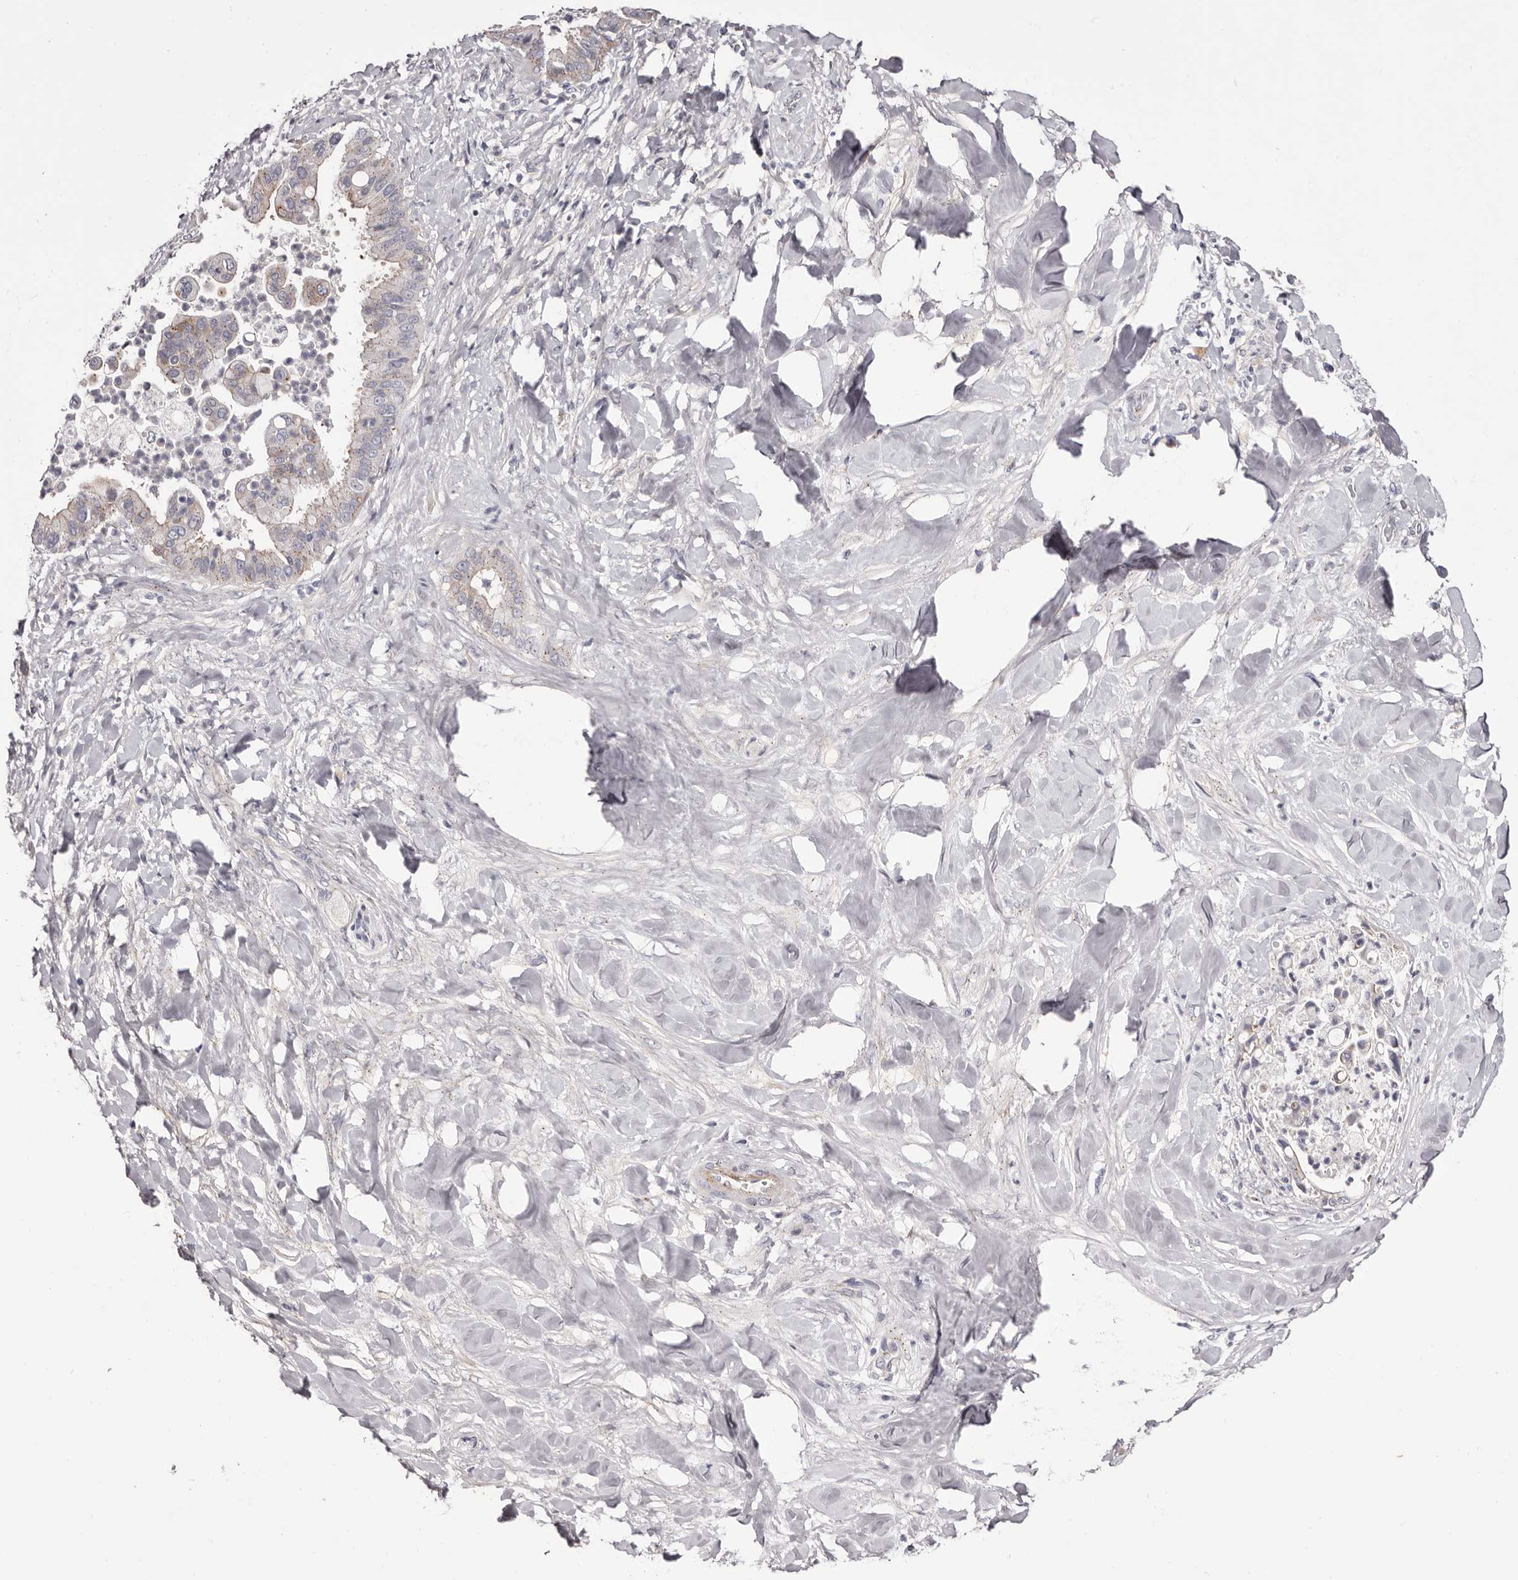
{"staining": {"intensity": "moderate", "quantity": "25%-75%", "location": "cytoplasmic/membranous"}, "tissue": "liver cancer", "cell_type": "Tumor cells", "image_type": "cancer", "snomed": [{"axis": "morphology", "description": "Cholangiocarcinoma"}, {"axis": "topography", "description": "Liver"}], "caption": "Liver cancer (cholangiocarcinoma) was stained to show a protein in brown. There is medium levels of moderate cytoplasmic/membranous positivity in approximately 25%-75% of tumor cells. The protein is shown in brown color, while the nuclei are stained blue.", "gene": "PEG10", "patient": {"sex": "female", "age": 54}}